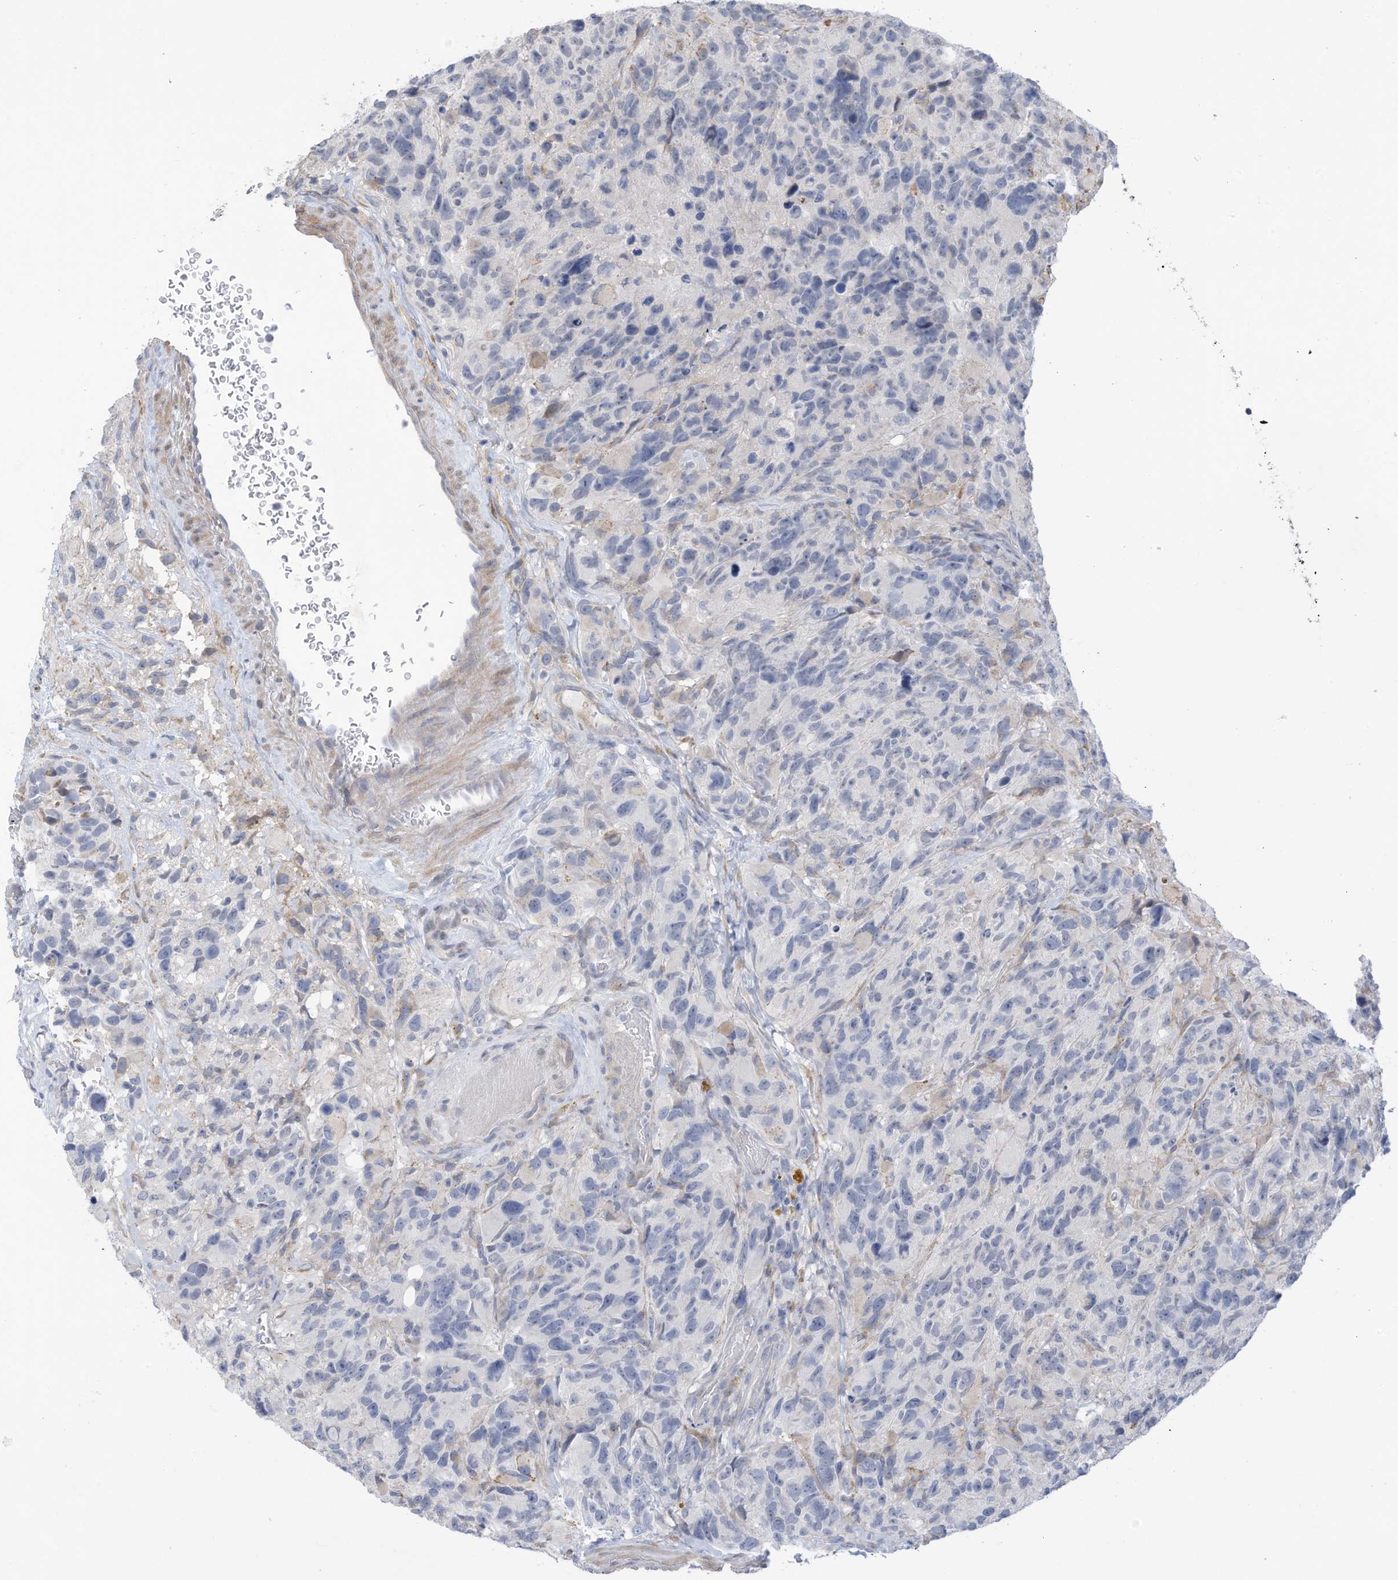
{"staining": {"intensity": "negative", "quantity": "none", "location": "none"}, "tissue": "glioma", "cell_type": "Tumor cells", "image_type": "cancer", "snomed": [{"axis": "morphology", "description": "Glioma, malignant, High grade"}, {"axis": "topography", "description": "Brain"}], "caption": "Immunohistochemical staining of human glioma demonstrates no significant staining in tumor cells. Nuclei are stained in blue.", "gene": "ZNF292", "patient": {"sex": "male", "age": 69}}